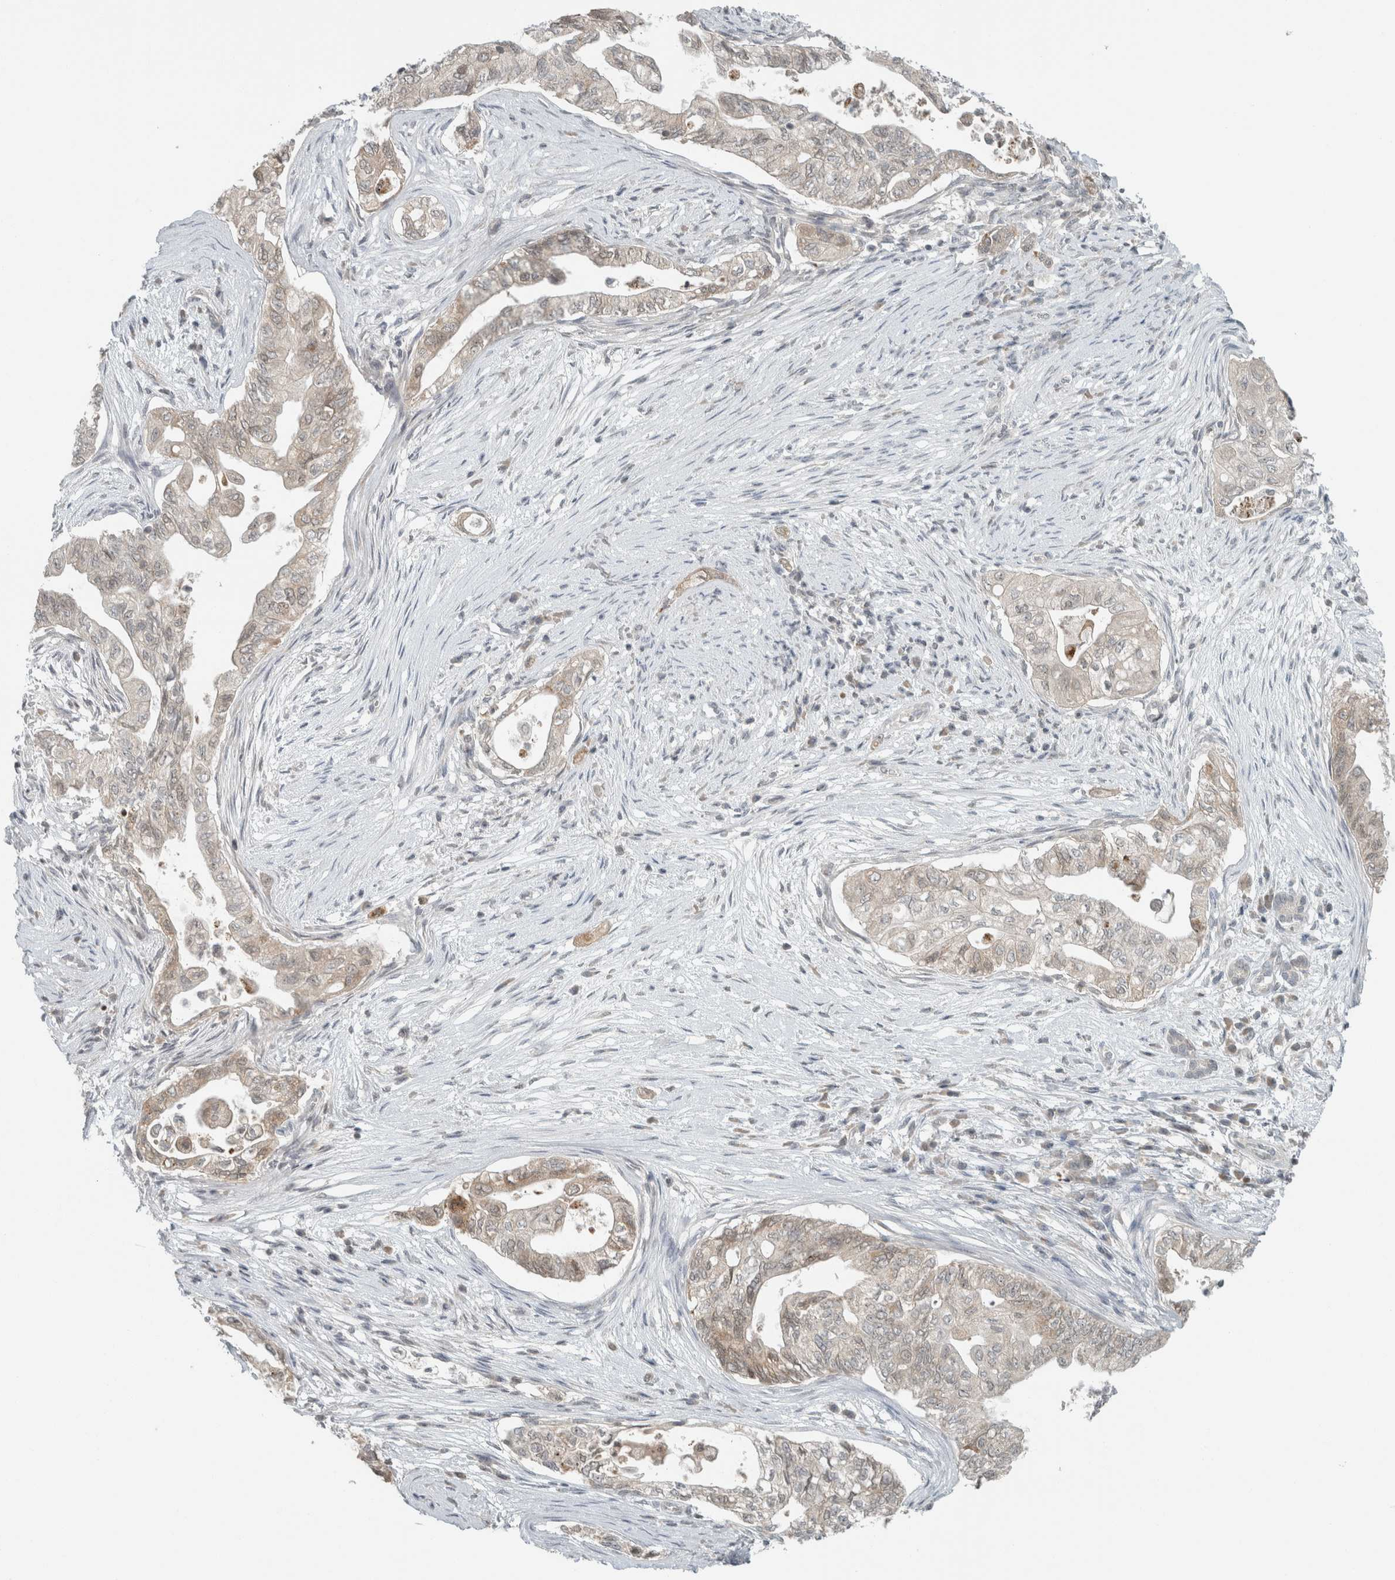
{"staining": {"intensity": "weak", "quantity": "<25%", "location": "cytoplasmic/membranous"}, "tissue": "pancreatic cancer", "cell_type": "Tumor cells", "image_type": "cancer", "snomed": [{"axis": "morphology", "description": "Adenocarcinoma, NOS"}, {"axis": "topography", "description": "Pancreas"}], "caption": "A histopathology image of adenocarcinoma (pancreatic) stained for a protein exhibits no brown staining in tumor cells.", "gene": "TRIT1", "patient": {"sex": "male", "age": 72}}